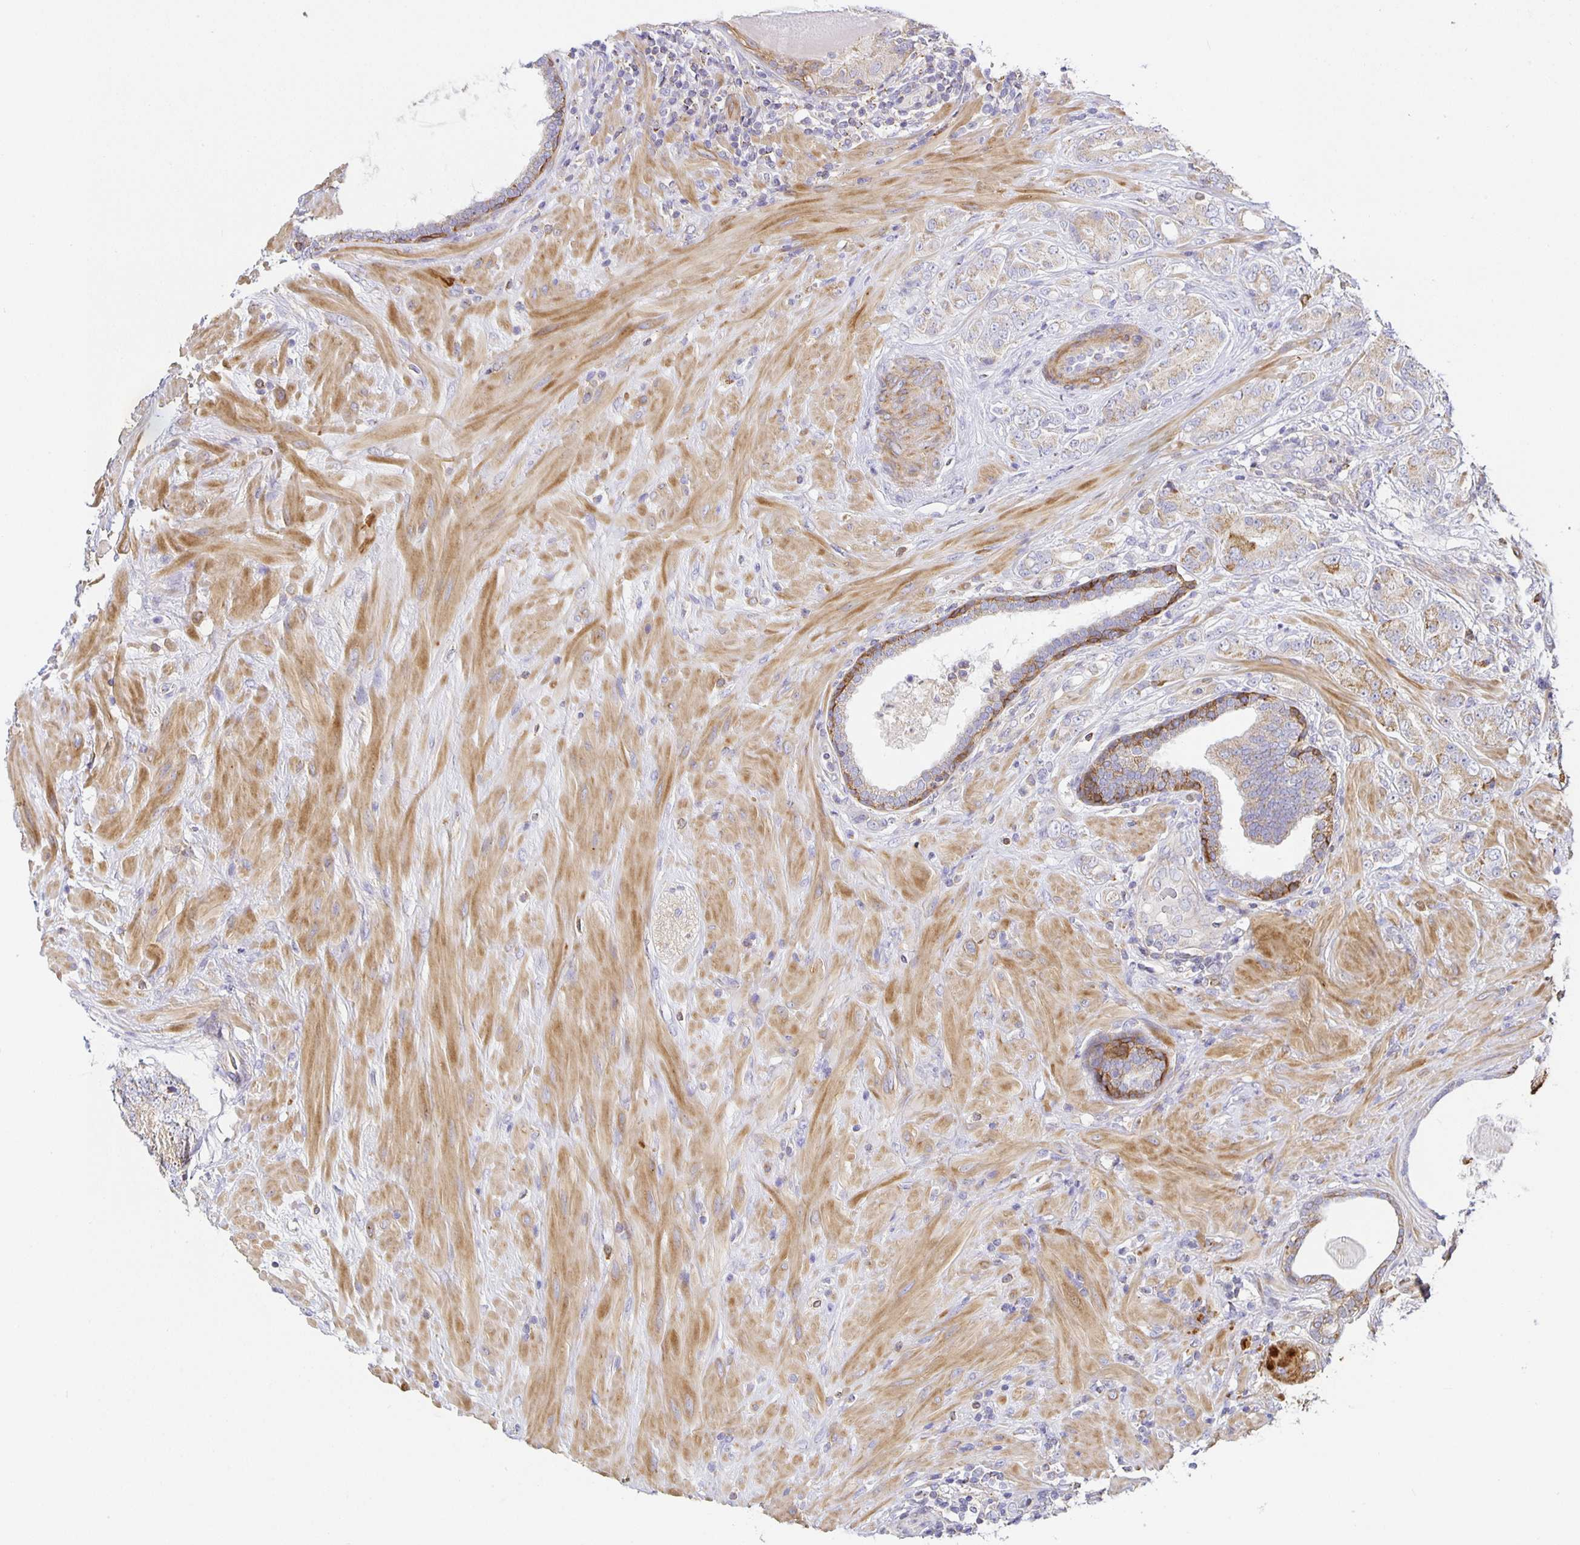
{"staining": {"intensity": "weak", "quantity": "<25%", "location": "cytoplasmic/membranous"}, "tissue": "prostate cancer", "cell_type": "Tumor cells", "image_type": "cancer", "snomed": [{"axis": "morphology", "description": "Adenocarcinoma, High grade"}, {"axis": "topography", "description": "Prostate"}], "caption": "Immunohistochemistry (IHC) of human high-grade adenocarcinoma (prostate) demonstrates no staining in tumor cells.", "gene": "FLRT3", "patient": {"sex": "male", "age": 62}}